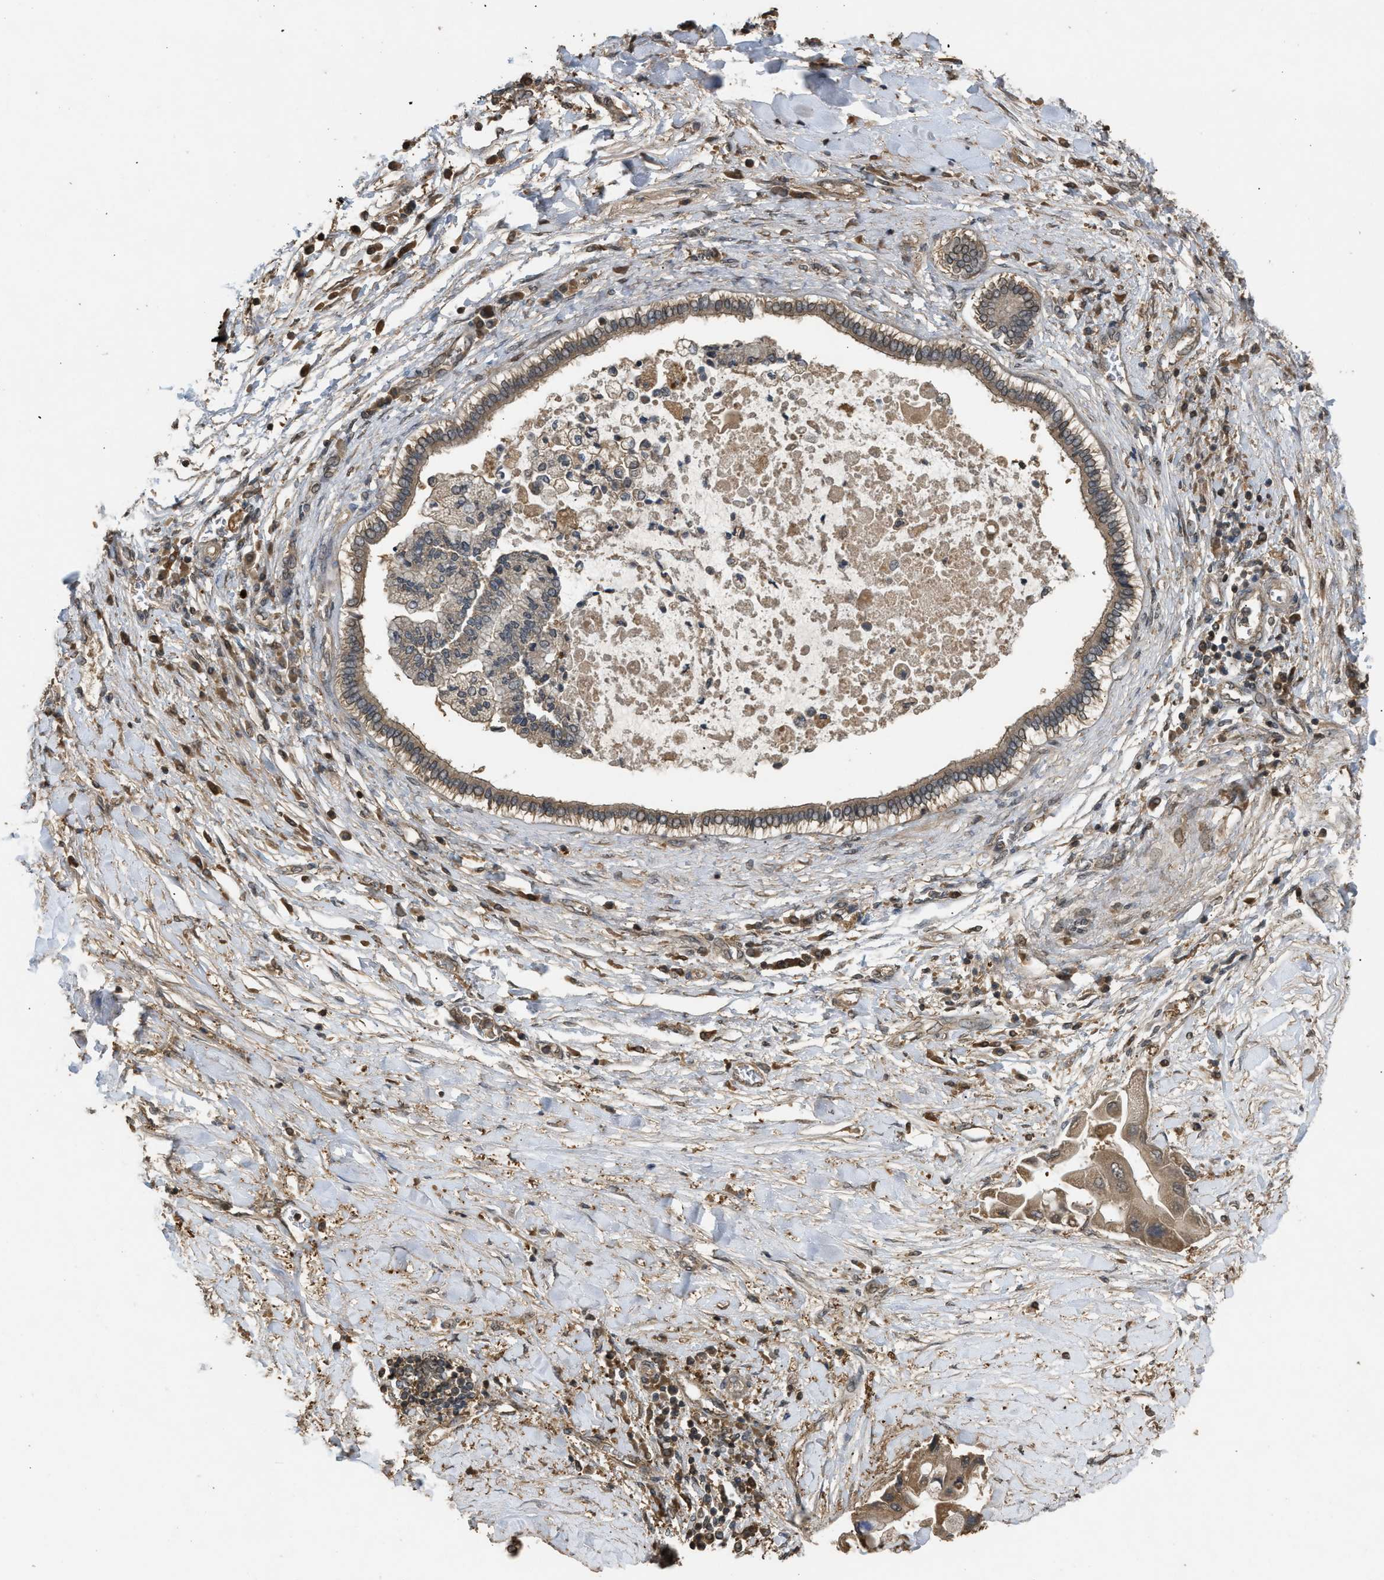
{"staining": {"intensity": "weak", "quantity": ">75%", "location": "cytoplasmic/membranous"}, "tissue": "liver cancer", "cell_type": "Tumor cells", "image_type": "cancer", "snomed": [{"axis": "morphology", "description": "Cholangiocarcinoma"}, {"axis": "topography", "description": "Liver"}], "caption": "Weak cytoplasmic/membranous expression is seen in approximately >75% of tumor cells in cholangiocarcinoma (liver).", "gene": "ARHGDIA", "patient": {"sex": "male", "age": 50}}